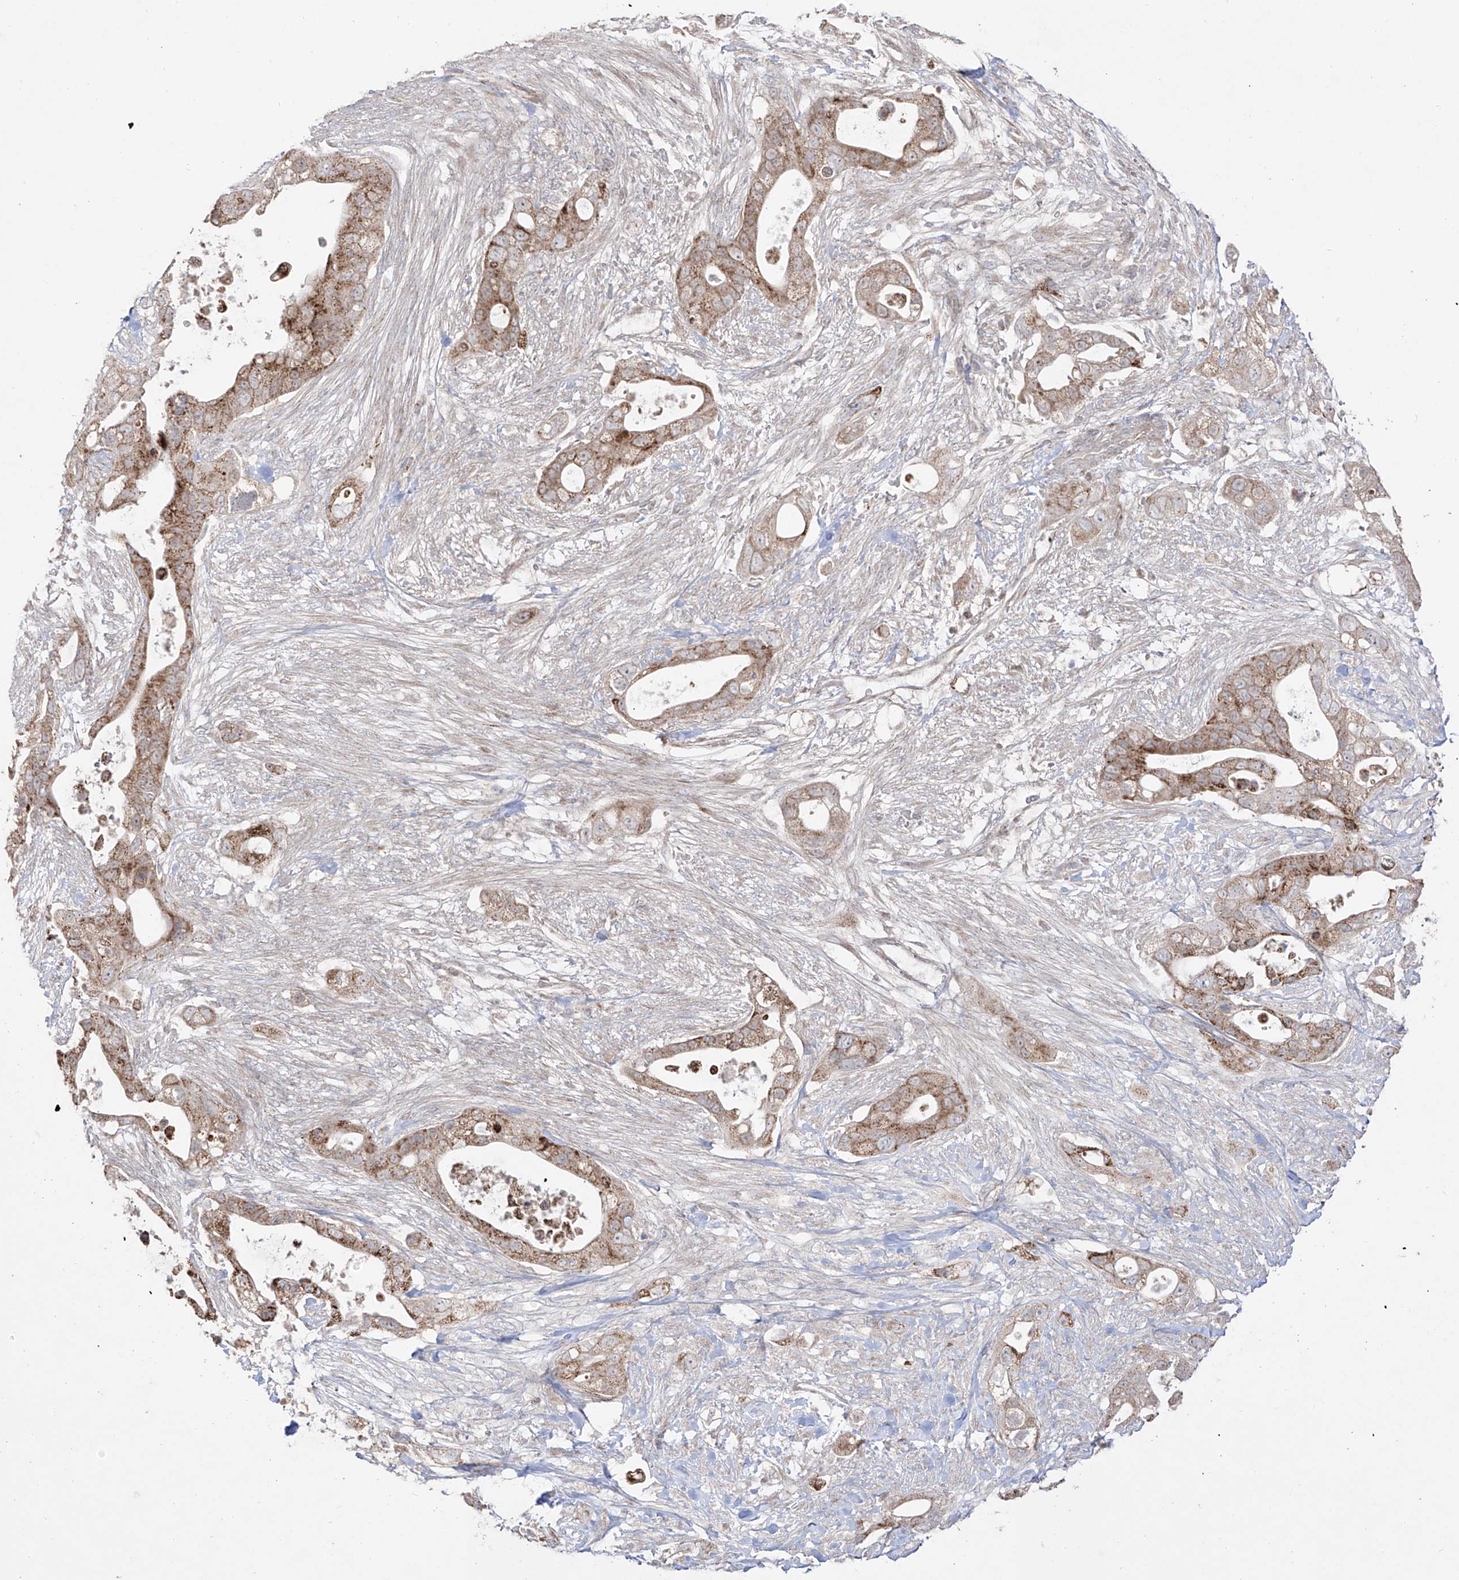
{"staining": {"intensity": "moderate", "quantity": "25%-75%", "location": "cytoplasmic/membranous"}, "tissue": "pancreatic cancer", "cell_type": "Tumor cells", "image_type": "cancer", "snomed": [{"axis": "morphology", "description": "Adenocarcinoma, NOS"}, {"axis": "topography", "description": "Pancreas"}], "caption": "Moderate cytoplasmic/membranous staining for a protein is identified in approximately 25%-75% of tumor cells of pancreatic cancer (adenocarcinoma) using IHC.", "gene": "YKT6", "patient": {"sex": "male", "age": 53}}